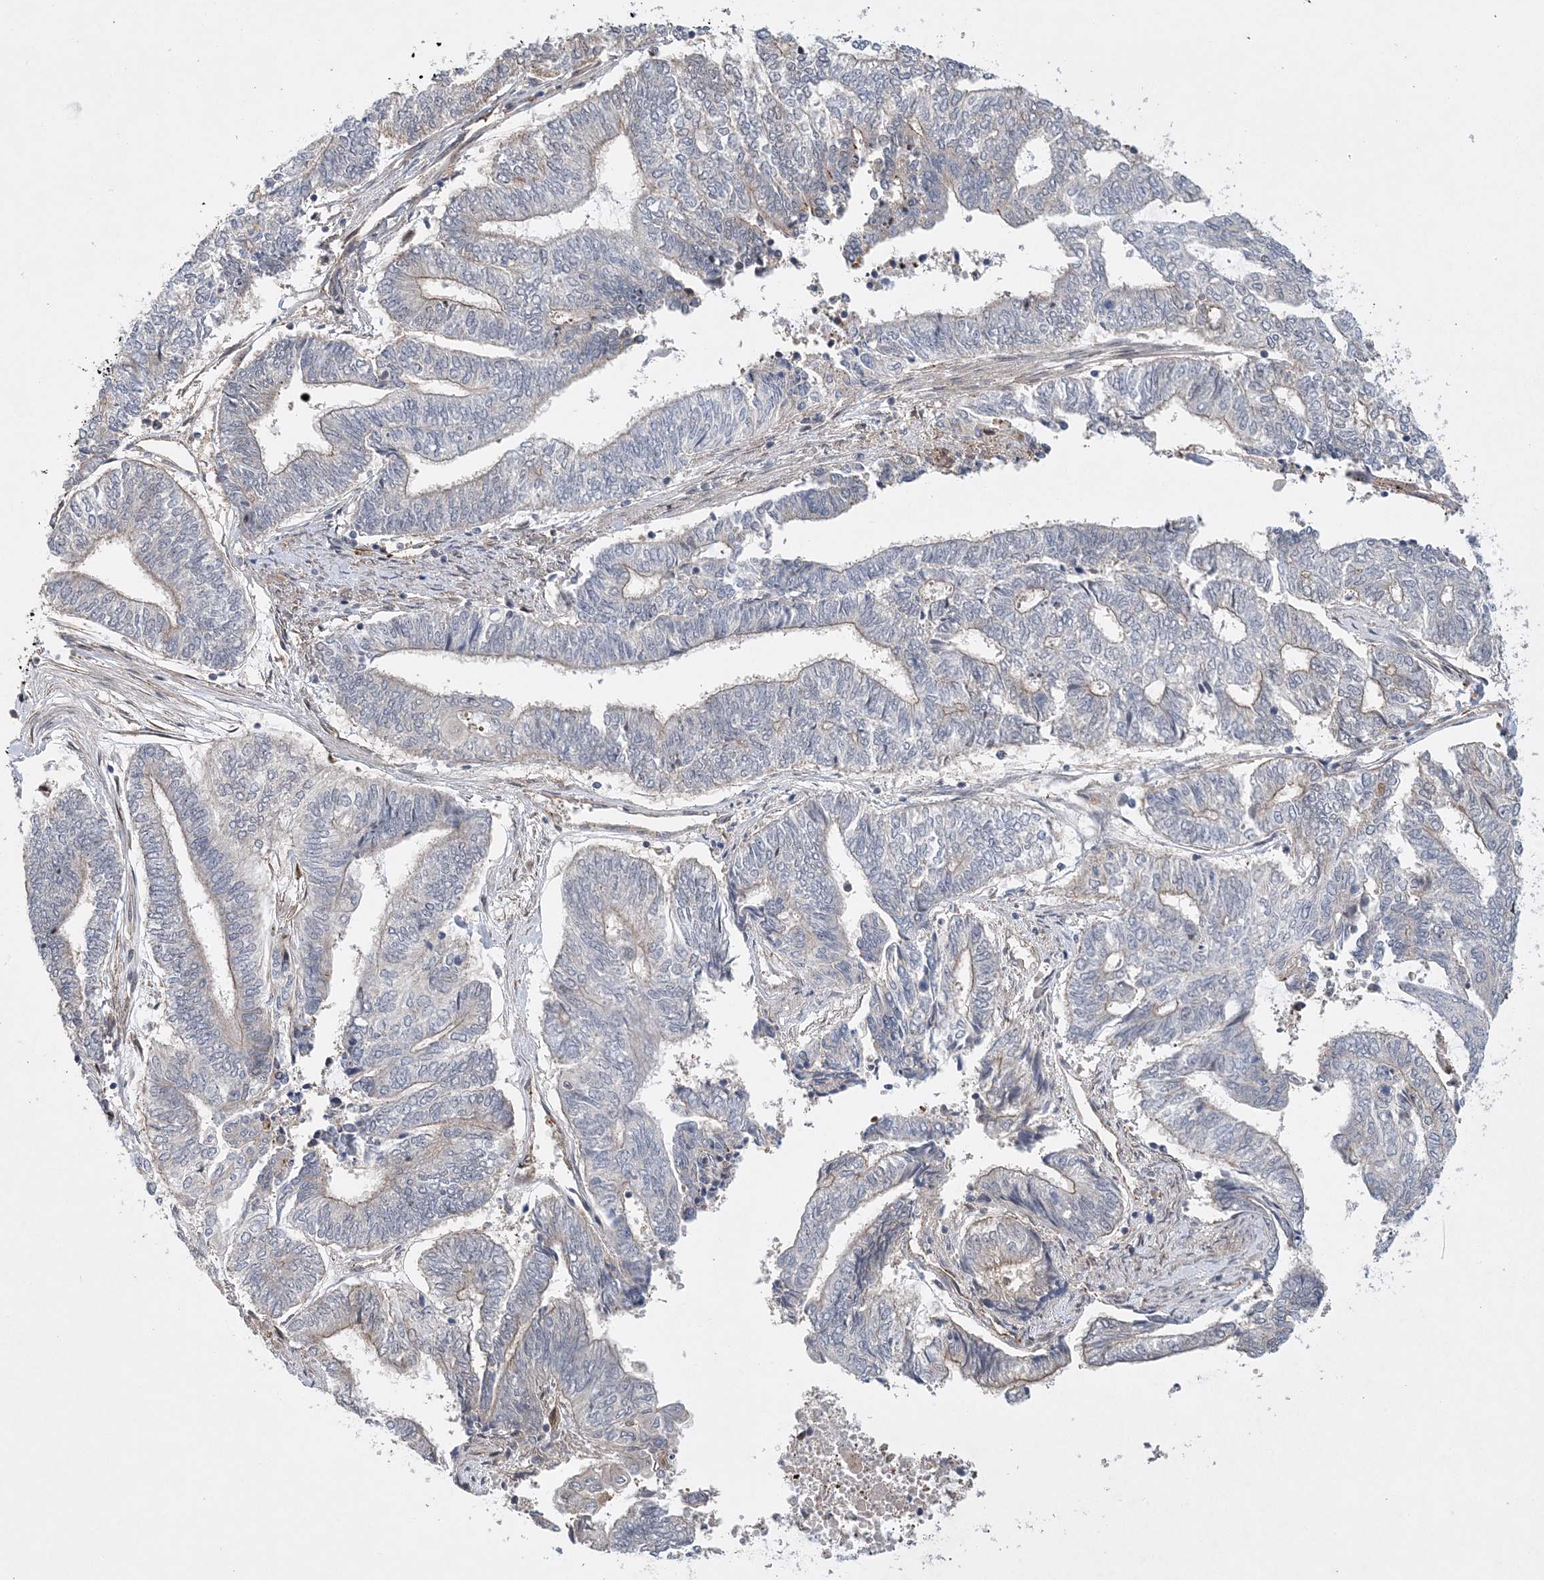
{"staining": {"intensity": "negative", "quantity": "none", "location": "none"}, "tissue": "endometrial cancer", "cell_type": "Tumor cells", "image_type": "cancer", "snomed": [{"axis": "morphology", "description": "Adenocarcinoma, NOS"}, {"axis": "topography", "description": "Uterus"}, {"axis": "topography", "description": "Endometrium"}], "caption": "Endometrial adenocarcinoma stained for a protein using IHC demonstrates no positivity tumor cells.", "gene": "CALN1", "patient": {"sex": "female", "age": 70}}